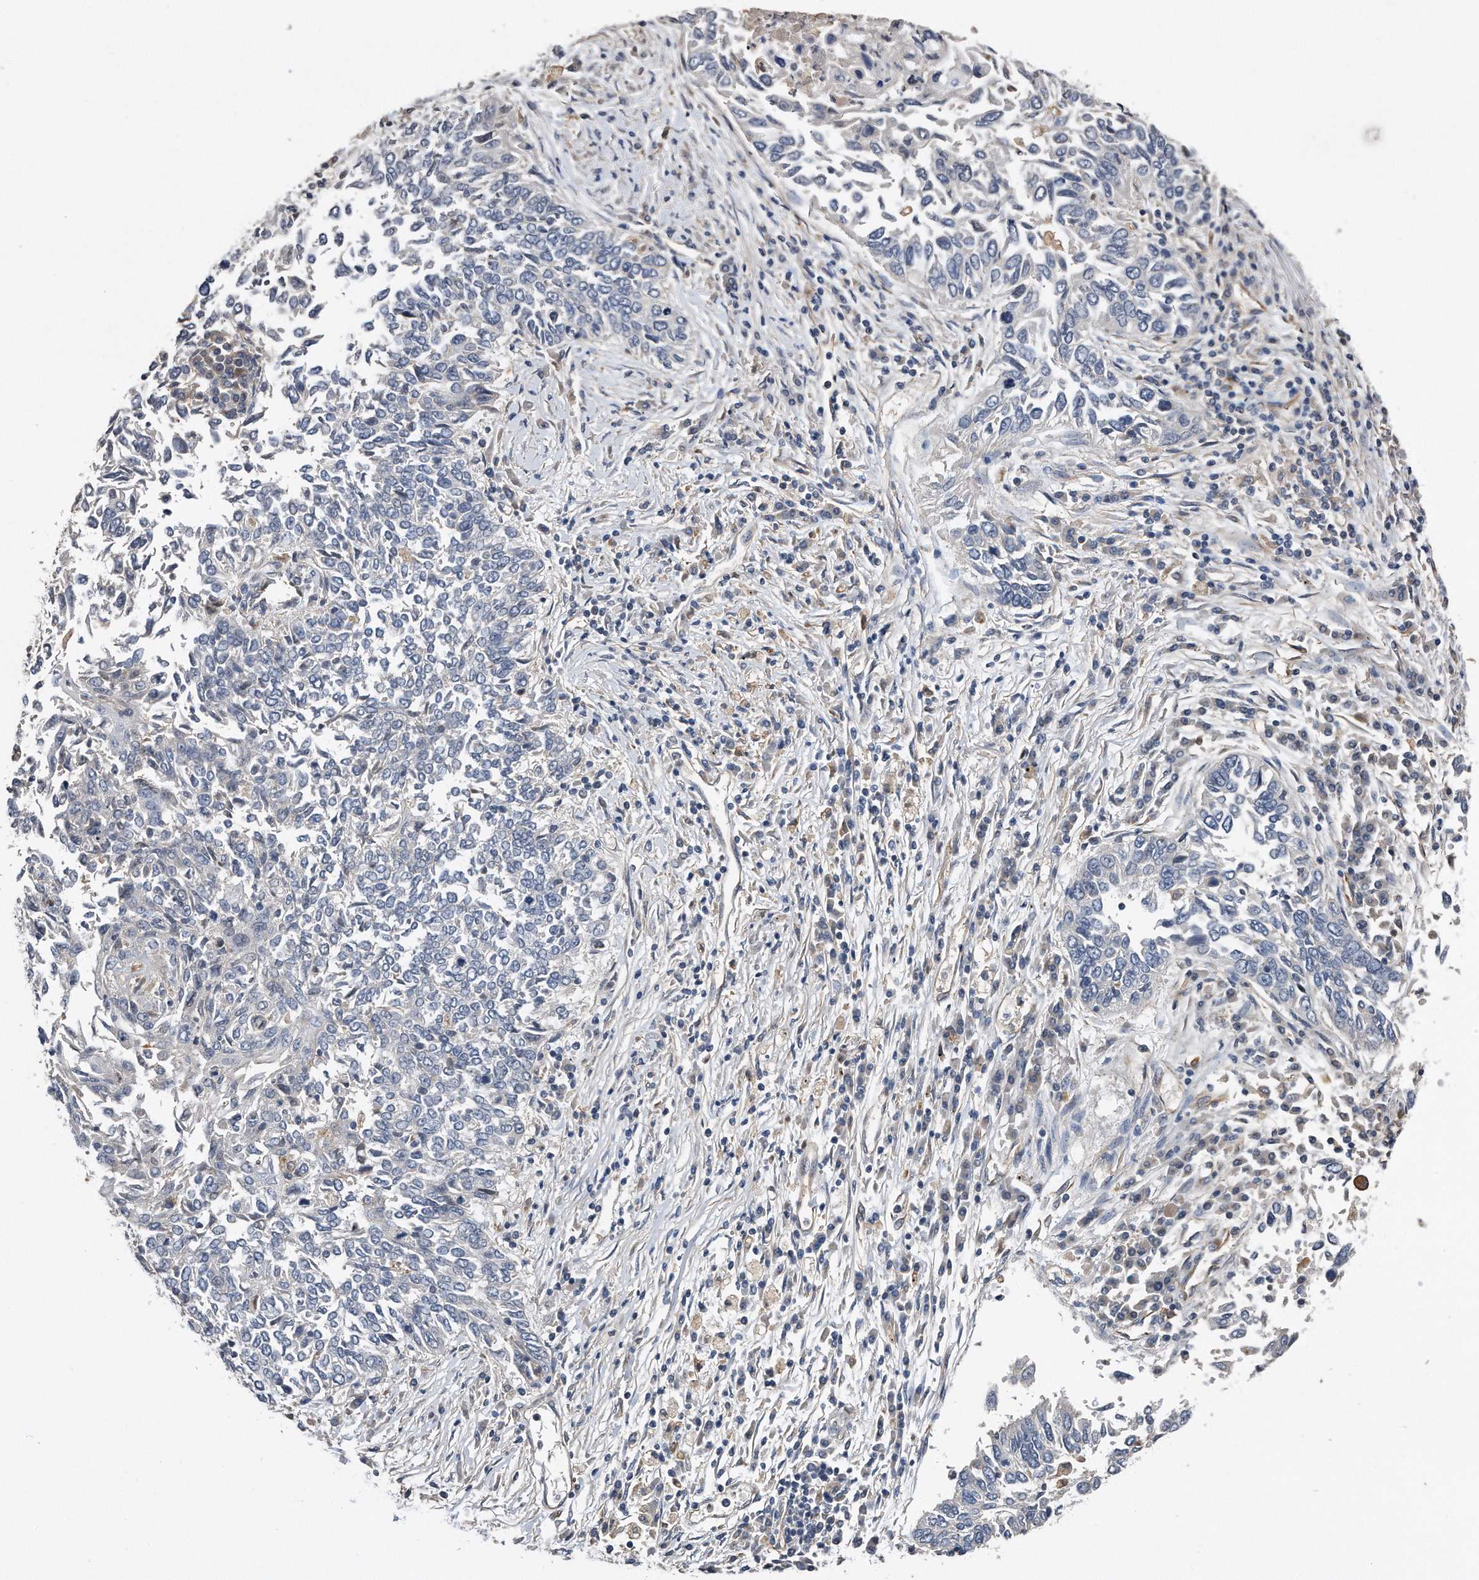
{"staining": {"intensity": "negative", "quantity": "none", "location": "none"}, "tissue": "lung cancer", "cell_type": "Tumor cells", "image_type": "cancer", "snomed": [{"axis": "morphology", "description": "Normal tissue, NOS"}, {"axis": "morphology", "description": "Squamous cell carcinoma, NOS"}, {"axis": "topography", "description": "Cartilage tissue"}, {"axis": "topography", "description": "Bronchus"}, {"axis": "topography", "description": "Lung"}, {"axis": "topography", "description": "Peripheral nerve tissue"}], "caption": "Immunohistochemistry photomicrograph of neoplastic tissue: human lung cancer (squamous cell carcinoma) stained with DAB reveals no significant protein staining in tumor cells.", "gene": "GPC1", "patient": {"sex": "female", "age": 49}}